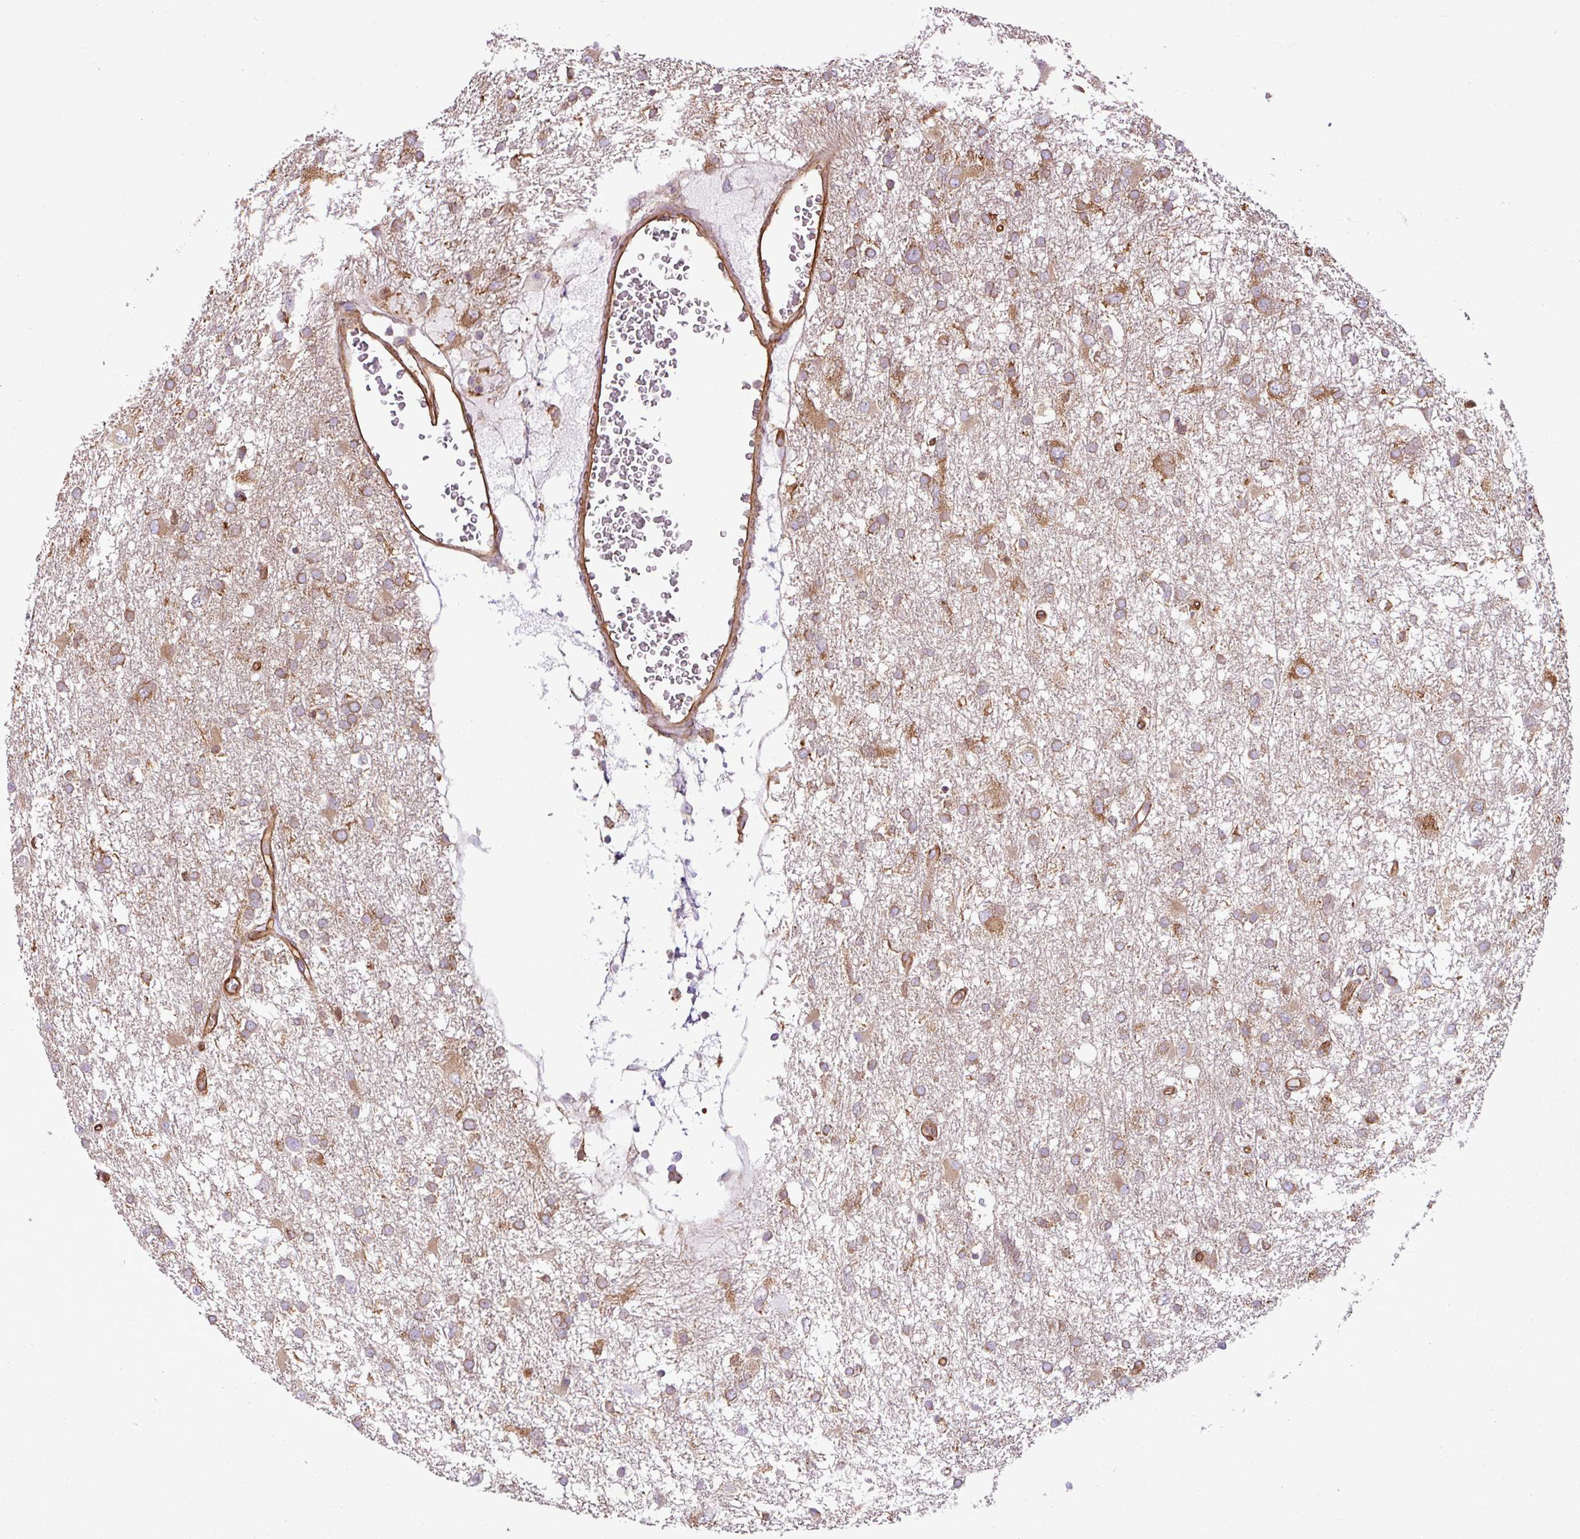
{"staining": {"intensity": "moderate", "quantity": ">75%", "location": "cytoplasmic/membranous"}, "tissue": "glioma", "cell_type": "Tumor cells", "image_type": "cancer", "snomed": [{"axis": "morphology", "description": "Glioma, malignant, High grade"}, {"axis": "topography", "description": "Brain"}], "caption": "High-magnification brightfield microscopy of malignant glioma (high-grade) stained with DAB (brown) and counterstained with hematoxylin (blue). tumor cells exhibit moderate cytoplasmic/membranous positivity is appreciated in approximately>75% of cells.", "gene": "PACSIN2", "patient": {"sex": "male", "age": 61}}